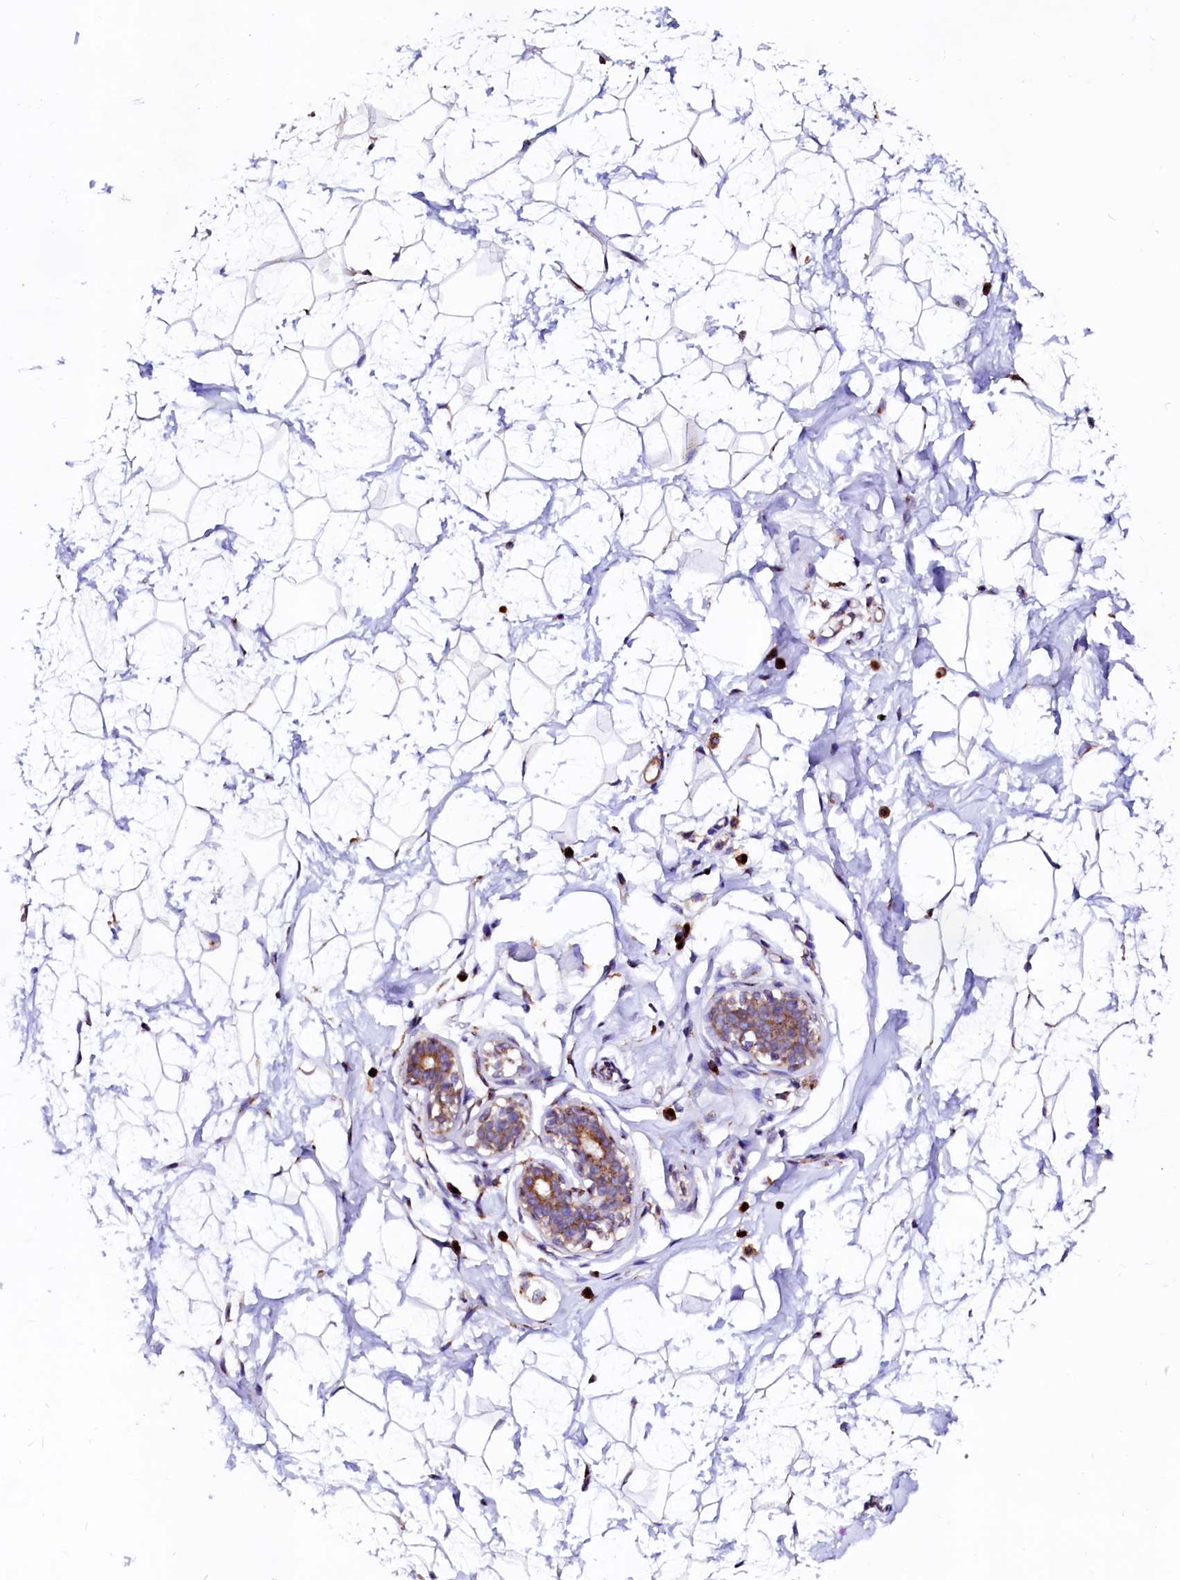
{"staining": {"intensity": "weak", "quantity": "25%-75%", "location": "cytoplasmic/membranous"}, "tissue": "breast", "cell_type": "Adipocytes", "image_type": "normal", "snomed": [{"axis": "morphology", "description": "Normal tissue, NOS"}, {"axis": "morphology", "description": "Adenoma, NOS"}, {"axis": "topography", "description": "Breast"}], "caption": "Benign breast was stained to show a protein in brown. There is low levels of weak cytoplasmic/membranous staining in about 25%-75% of adipocytes. (DAB (3,3'-diaminobenzidine) = brown stain, brightfield microscopy at high magnification).", "gene": "LMAN1", "patient": {"sex": "female", "age": 23}}